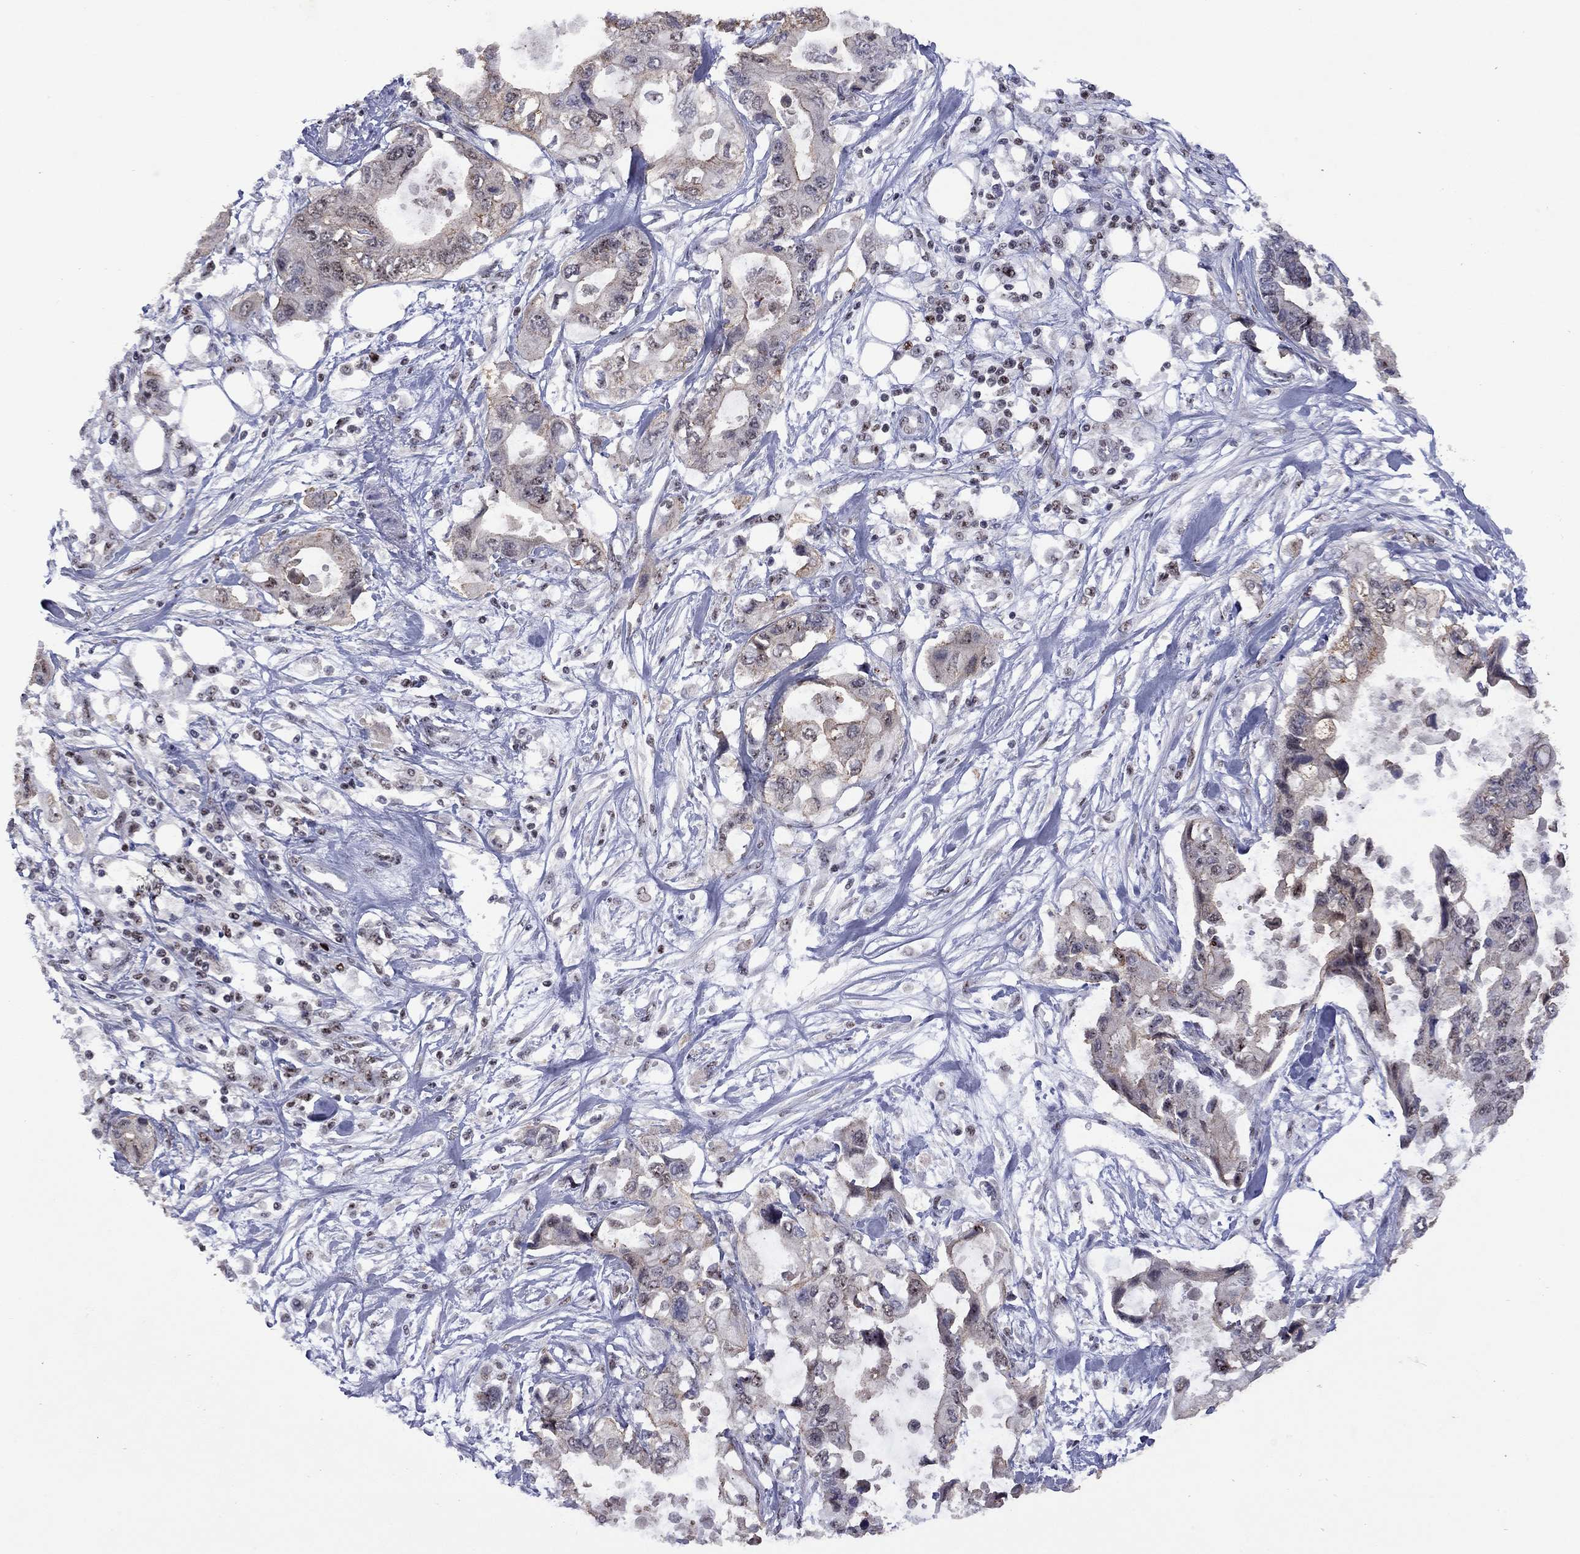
{"staining": {"intensity": "negative", "quantity": "none", "location": "none"}, "tissue": "pancreatic cancer", "cell_type": "Tumor cells", "image_type": "cancer", "snomed": [{"axis": "morphology", "description": "Adenocarcinoma, NOS"}, {"axis": "topography", "description": "Pancreas"}], "caption": "Immunohistochemical staining of human pancreatic adenocarcinoma shows no significant positivity in tumor cells.", "gene": "SPOUT1", "patient": {"sex": "female", "age": 63}}